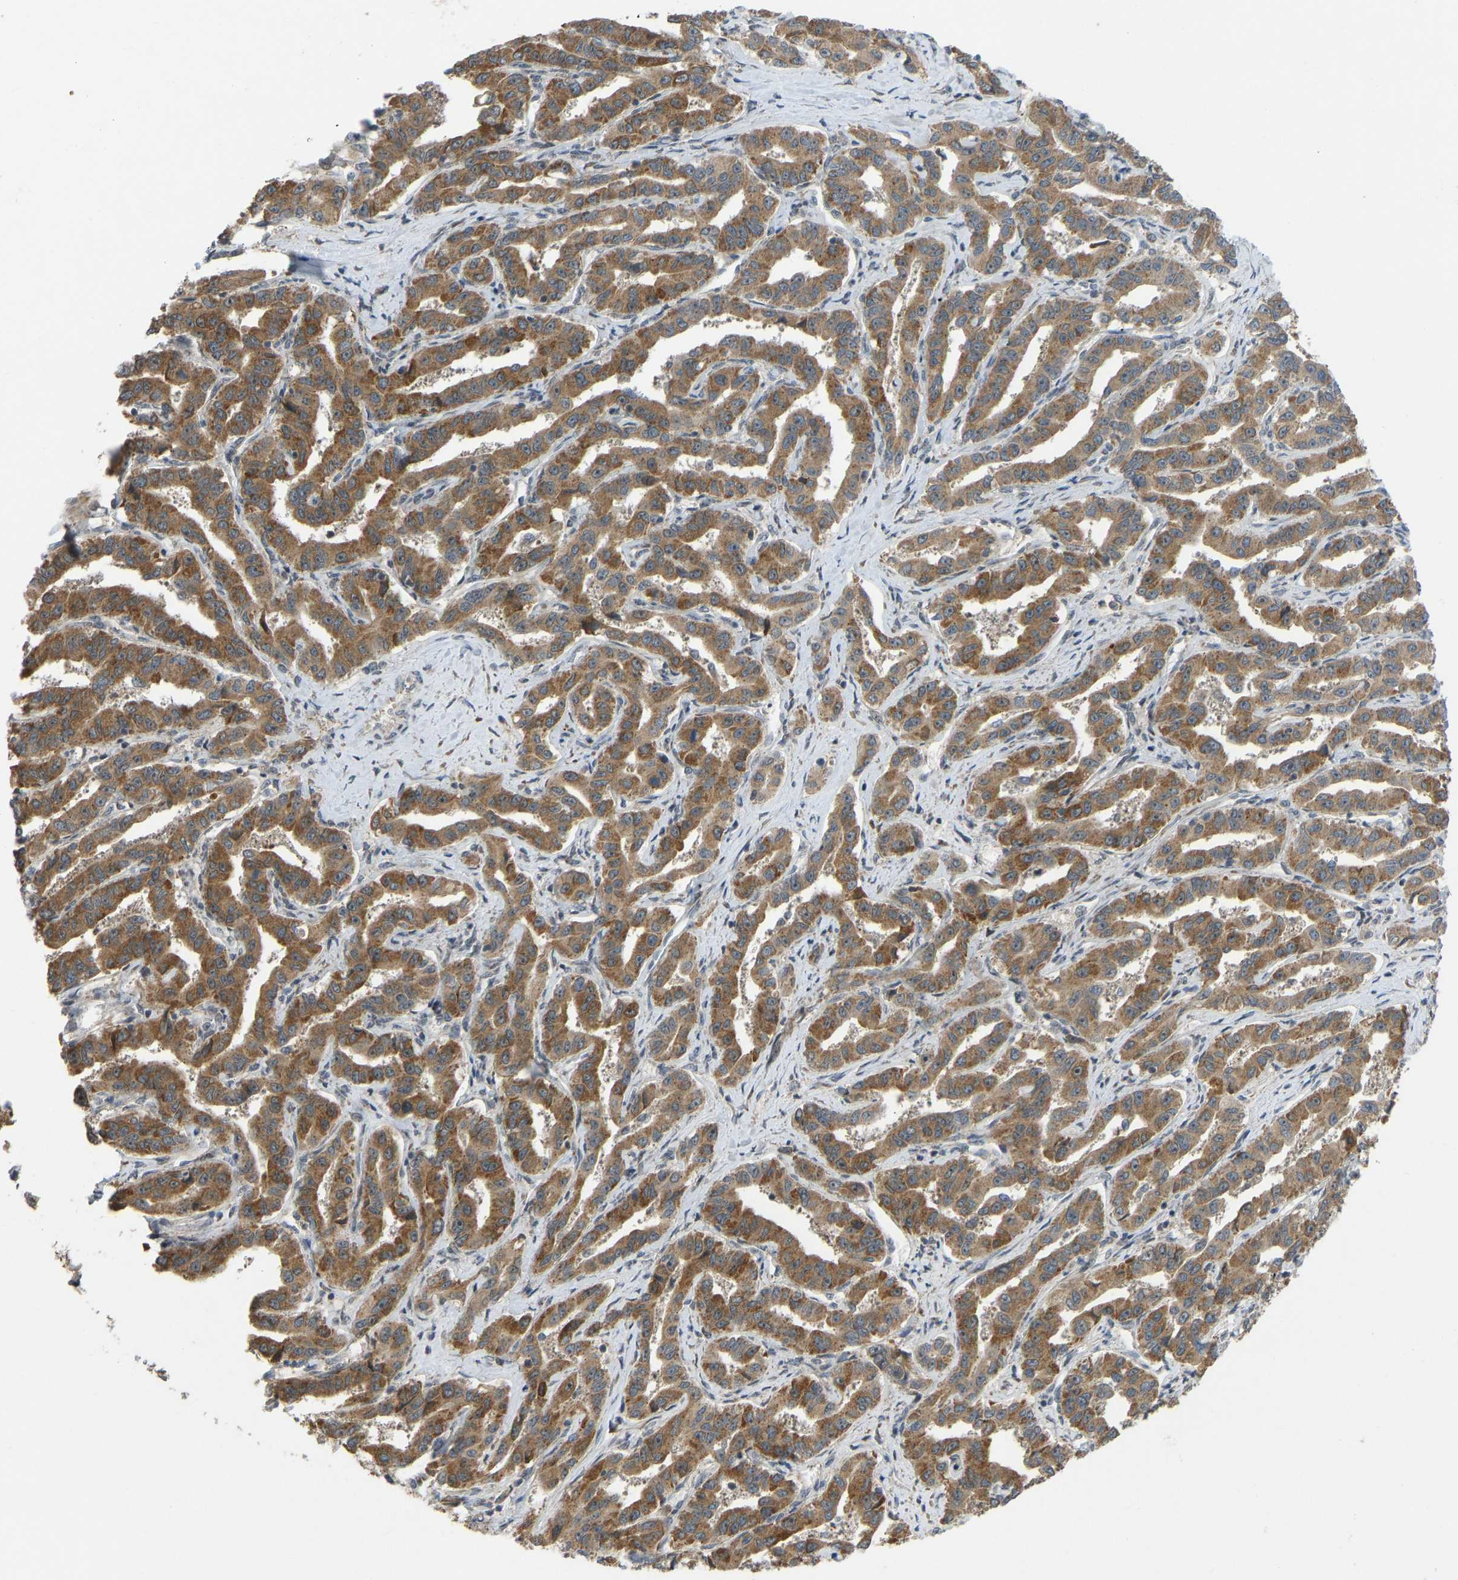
{"staining": {"intensity": "moderate", "quantity": ">75%", "location": "cytoplasmic/membranous"}, "tissue": "liver cancer", "cell_type": "Tumor cells", "image_type": "cancer", "snomed": [{"axis": "morphology", "description": "Cholangiocarcinoma"}, {"axis": "topography", "description": "Liver"}], "caption": "High-power microscopy captured an immunohistochemistry (IHC) micrograph of liver cancer (cholangiocarcinoma), revealing moderate cytoplasmic/membranous expression in approximately >75% of tumor cells.", "gene": "ACADS", "patient": {"sex": "male", "age": 59}}